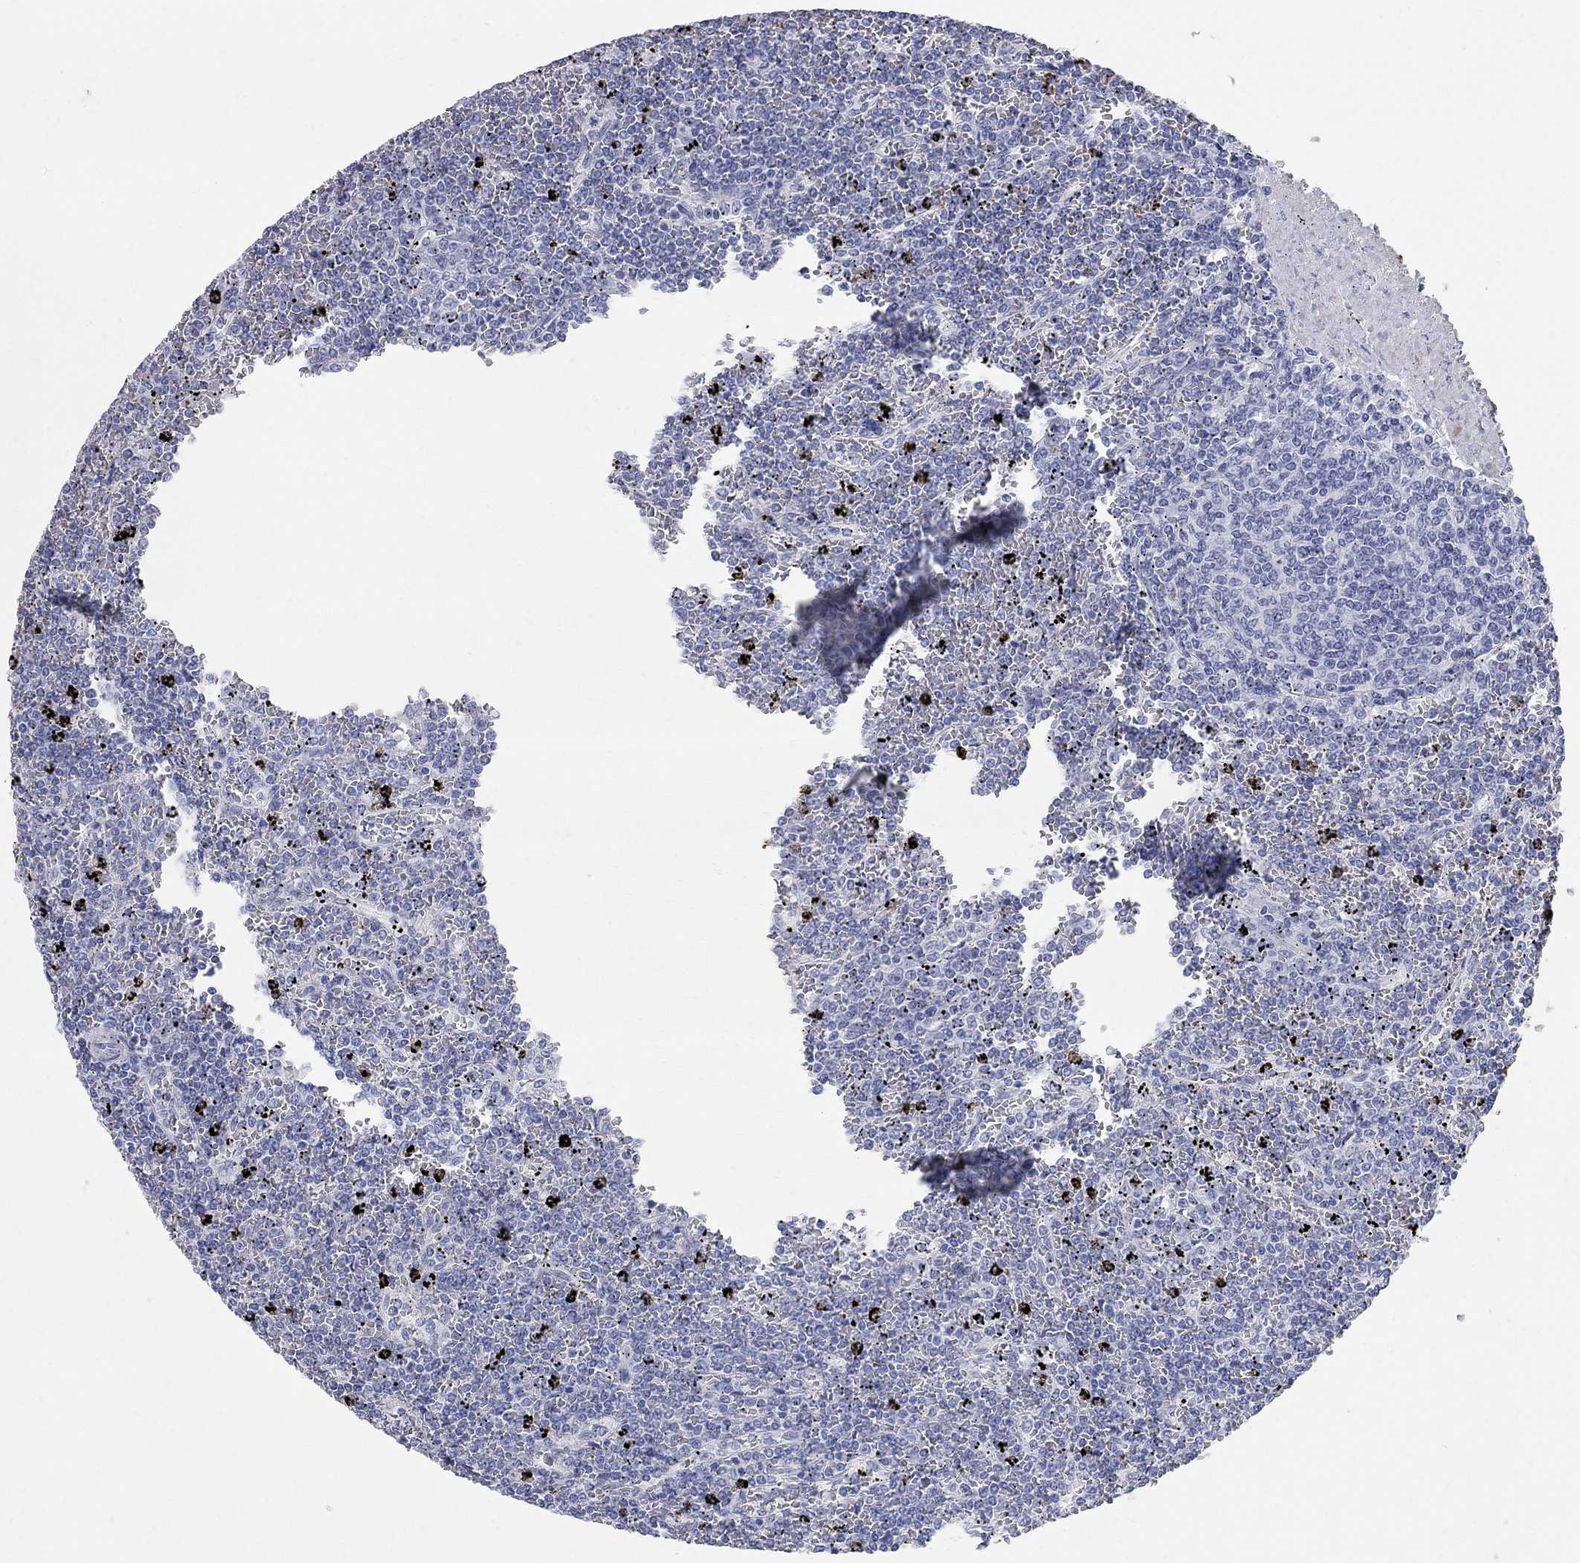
{"staining": {"intensity": "negative", "quantity": "none", "location": "none"}, "tissue": "lymphoma", "cell_type": "Tumor cells", "image_type": "cancer", "snomed": [{"axis": "morphology", "description": "Malignant lymphoma, non-Hodgkin's type, Low grade"}, {"axis": "topography", "description": "Spleen"}], "caption": "DAB immunohistochemical staining of low-grade malignant lymphoma, non-Hodgkin's type displays no significant staining in tumor cells. (Immunohistochemistry (ihc), brightfield microscopy, high magnification).", "gene": "BPIFB1", "patient": {"sex": "female", "age": 77}}